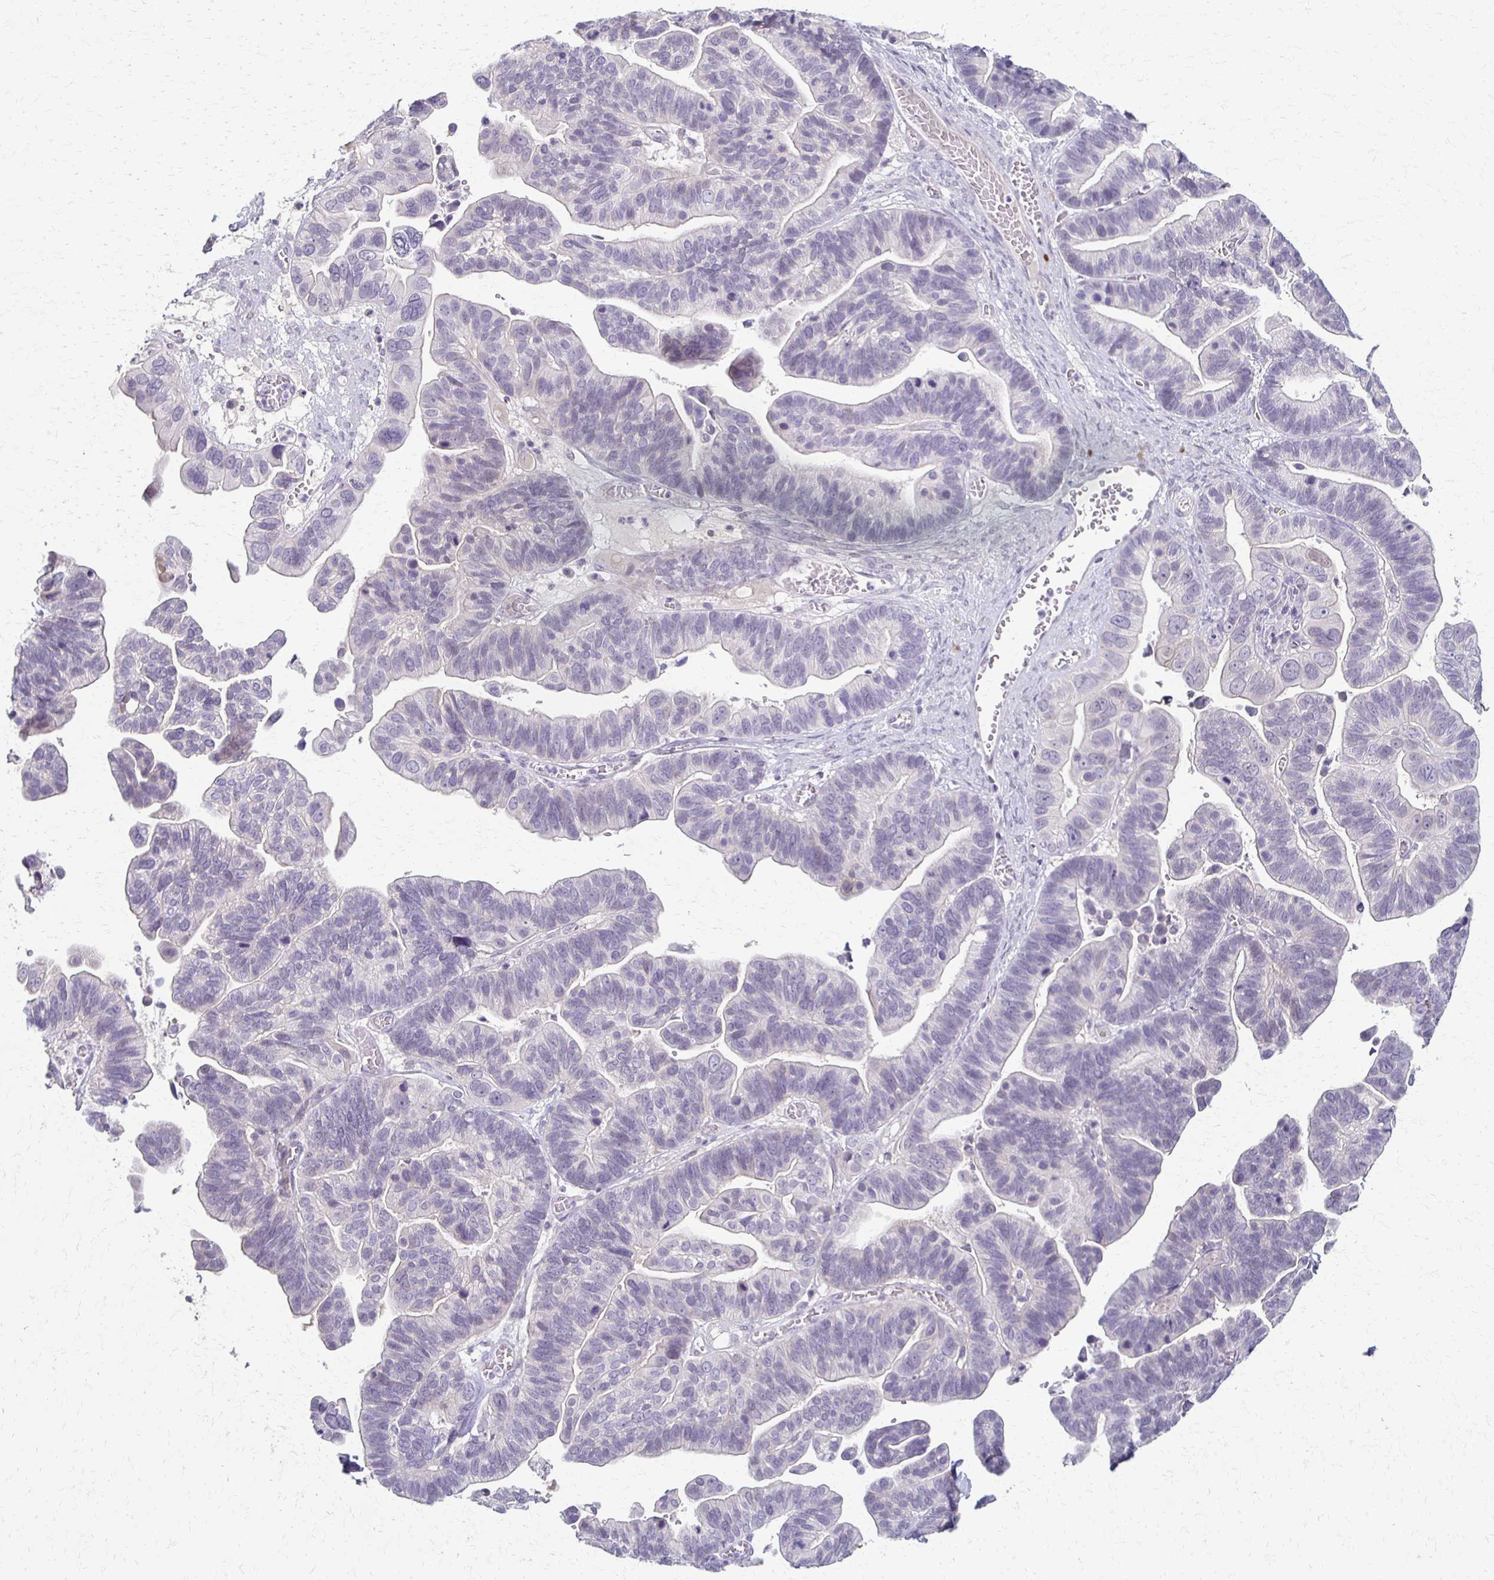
{"staining": {"intensity": "negative", "quantity": "none", "location": "none"}, "tissue": "ovarian cancer", "cell_type": "Tumor cells", "image_type": "cancer", "snomed": [{"axis": "morphology", "description": "Cystadenocarcinoma, serous, NOS"}, {"axis": "topography", "description": "Ovary"}], "caption": "High magnification brightfield microscopy of serous cystadenocarcinoma (ovarian) stained with DAB (brown) and counterstained with hematoxylin (blue): tumor cells show no significant expression.", "gene": "FOXO4", "patient": {"sex": "female", "age": 56}}